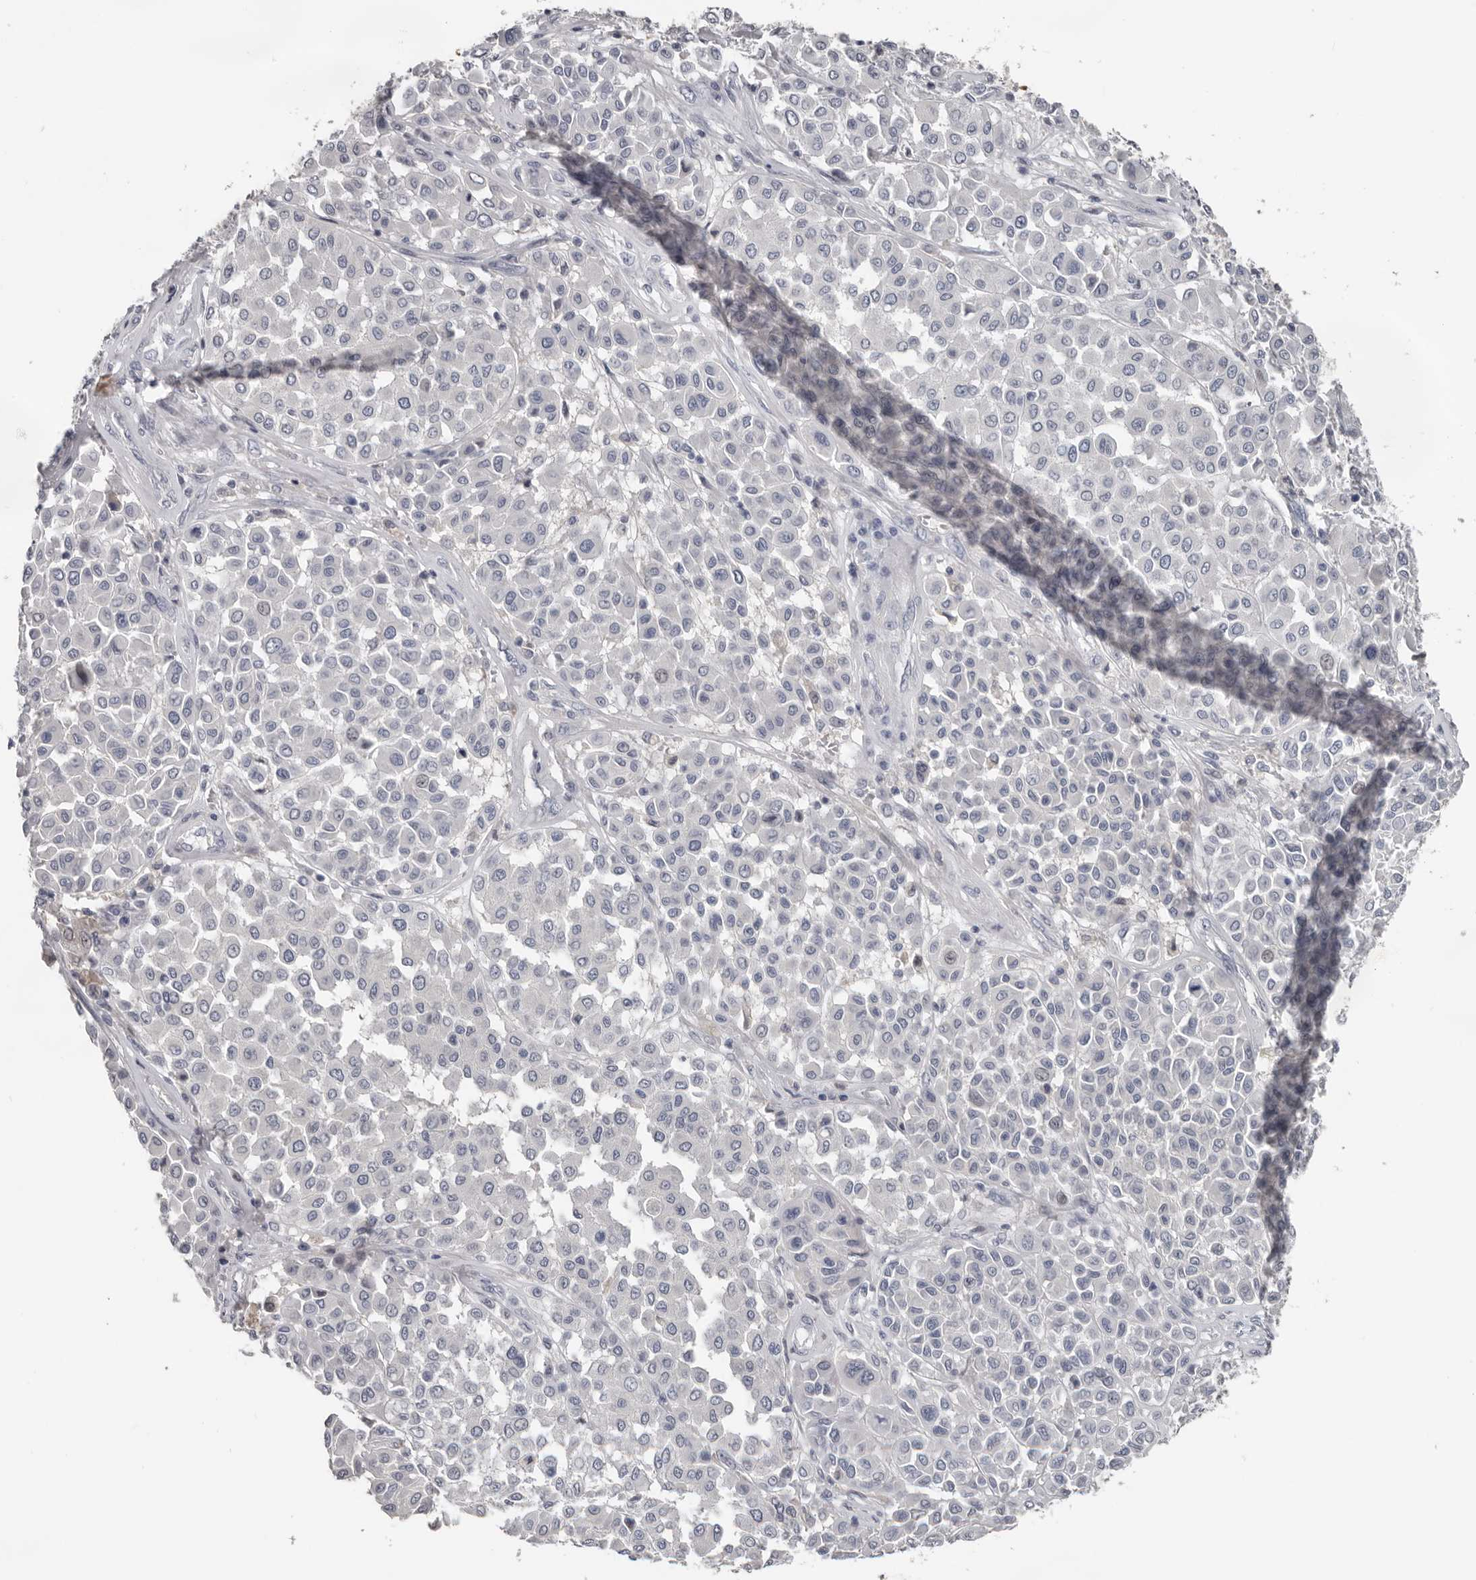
{"staining": {"intensity": "negative", "quantity": "none", "location": "none"}, "tissue": "melanoma", "cell_type": "Tumor cells", "image_type": "cancer", "snomed": [{"axis": "morphology", "description": "Malignant melanoma, Metastatic site"}, {"axis": "topography", "description": "Soft tissue"}], "caption": "Human melanoma stained for a protein using immunohistochemistry (IHC) reveals no positivity in tumor cells.", "gene": "FABP7", "patient": {"sex": "male", "age": 41}}